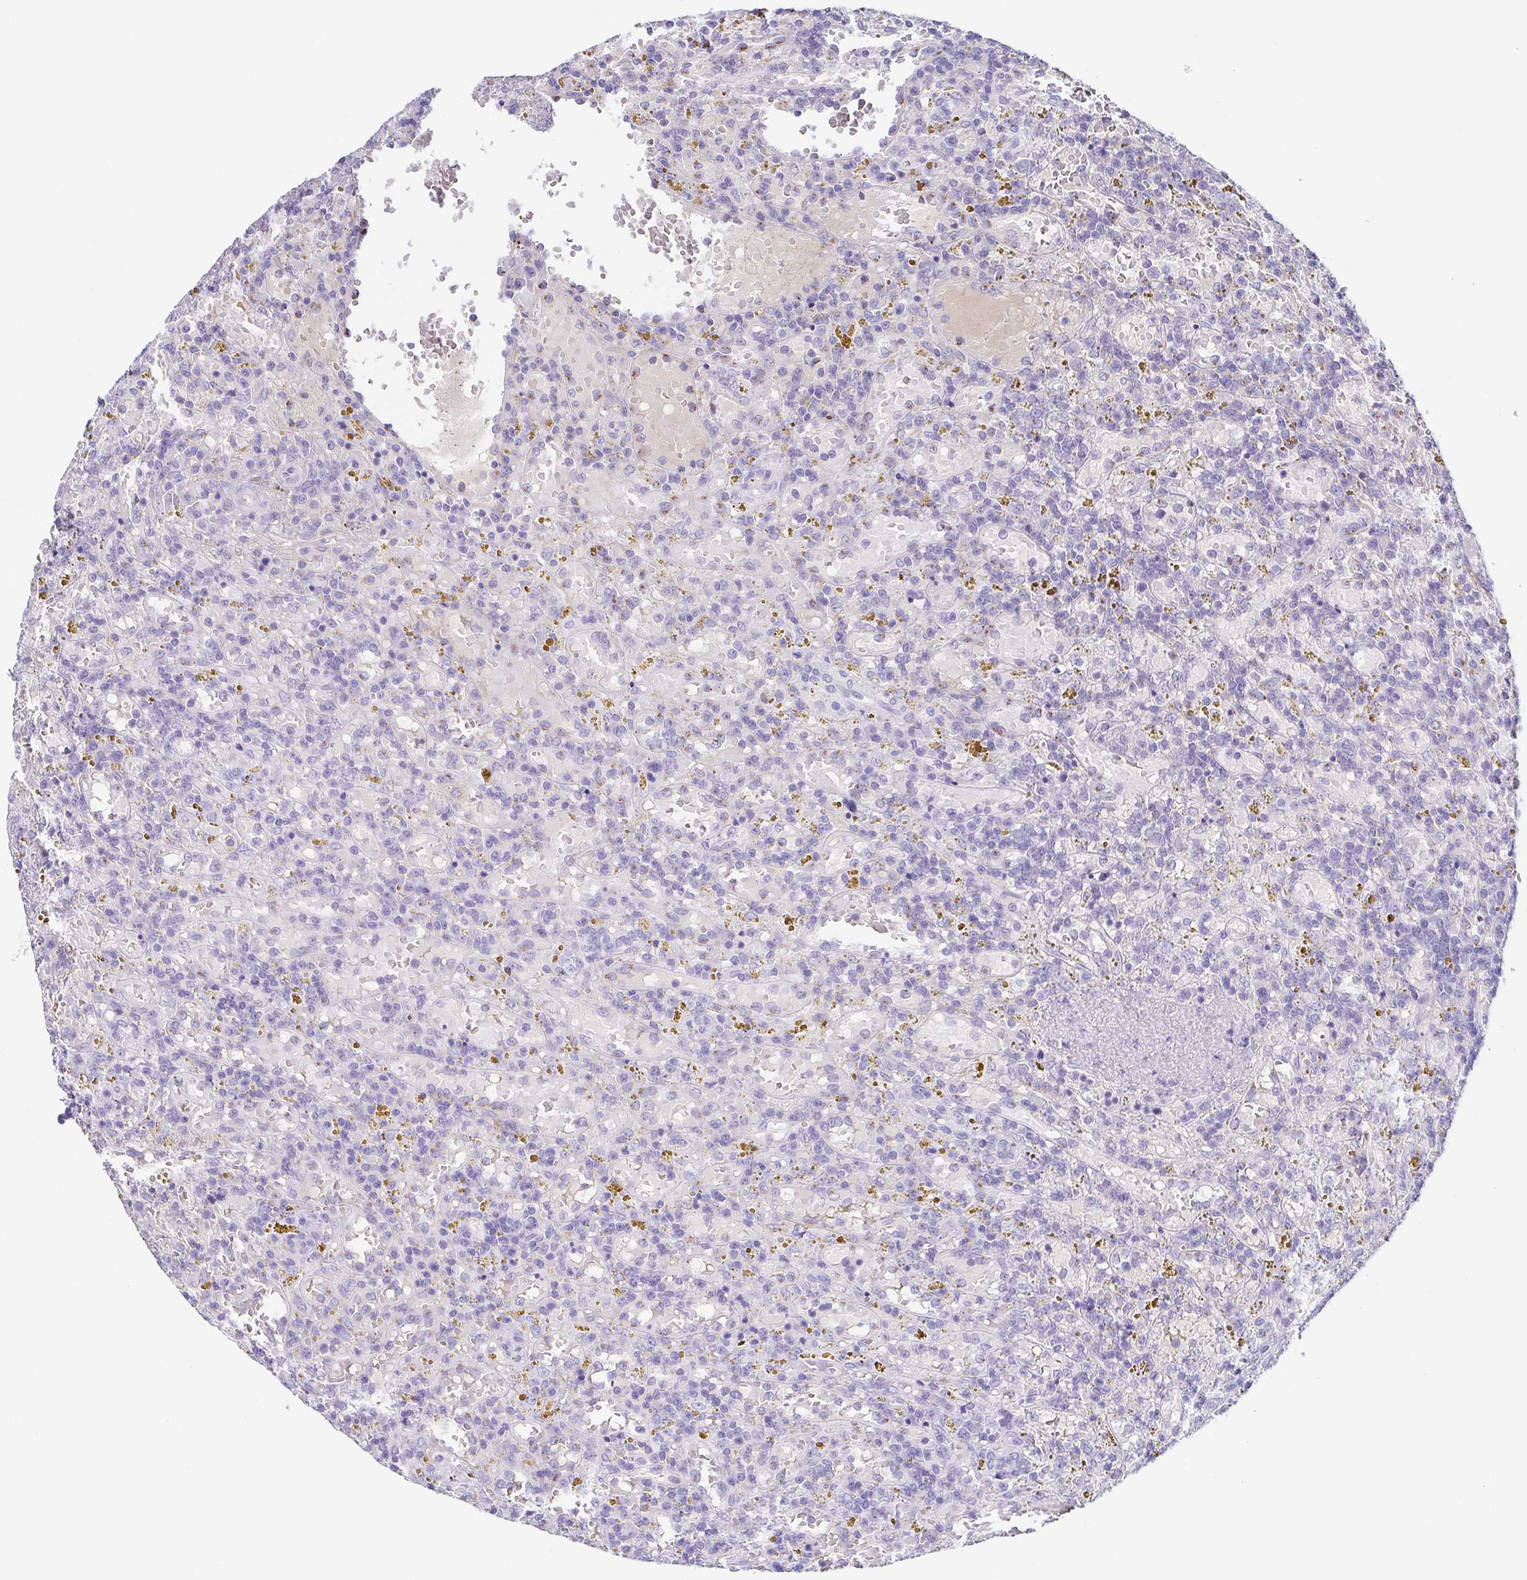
{"staining": {"intensity": "negative", "quantity": "none", "location": "none"}, "tissue": "lymphoma", "cell_type": "Tumor cells", "image_type": "cancer", "snomed": [{"axis": "morphology", "description": "Malignant lymphoma, non-Hodgkin's type, Low grade"}, {"axis": "topography", "description": "Spleen"}], "caption": "The micrograph shows no significant positivity in tumor cells of lymphoma.", "gene": "LDLRAD1", "patient": {"sex": "female", "age": 65}}